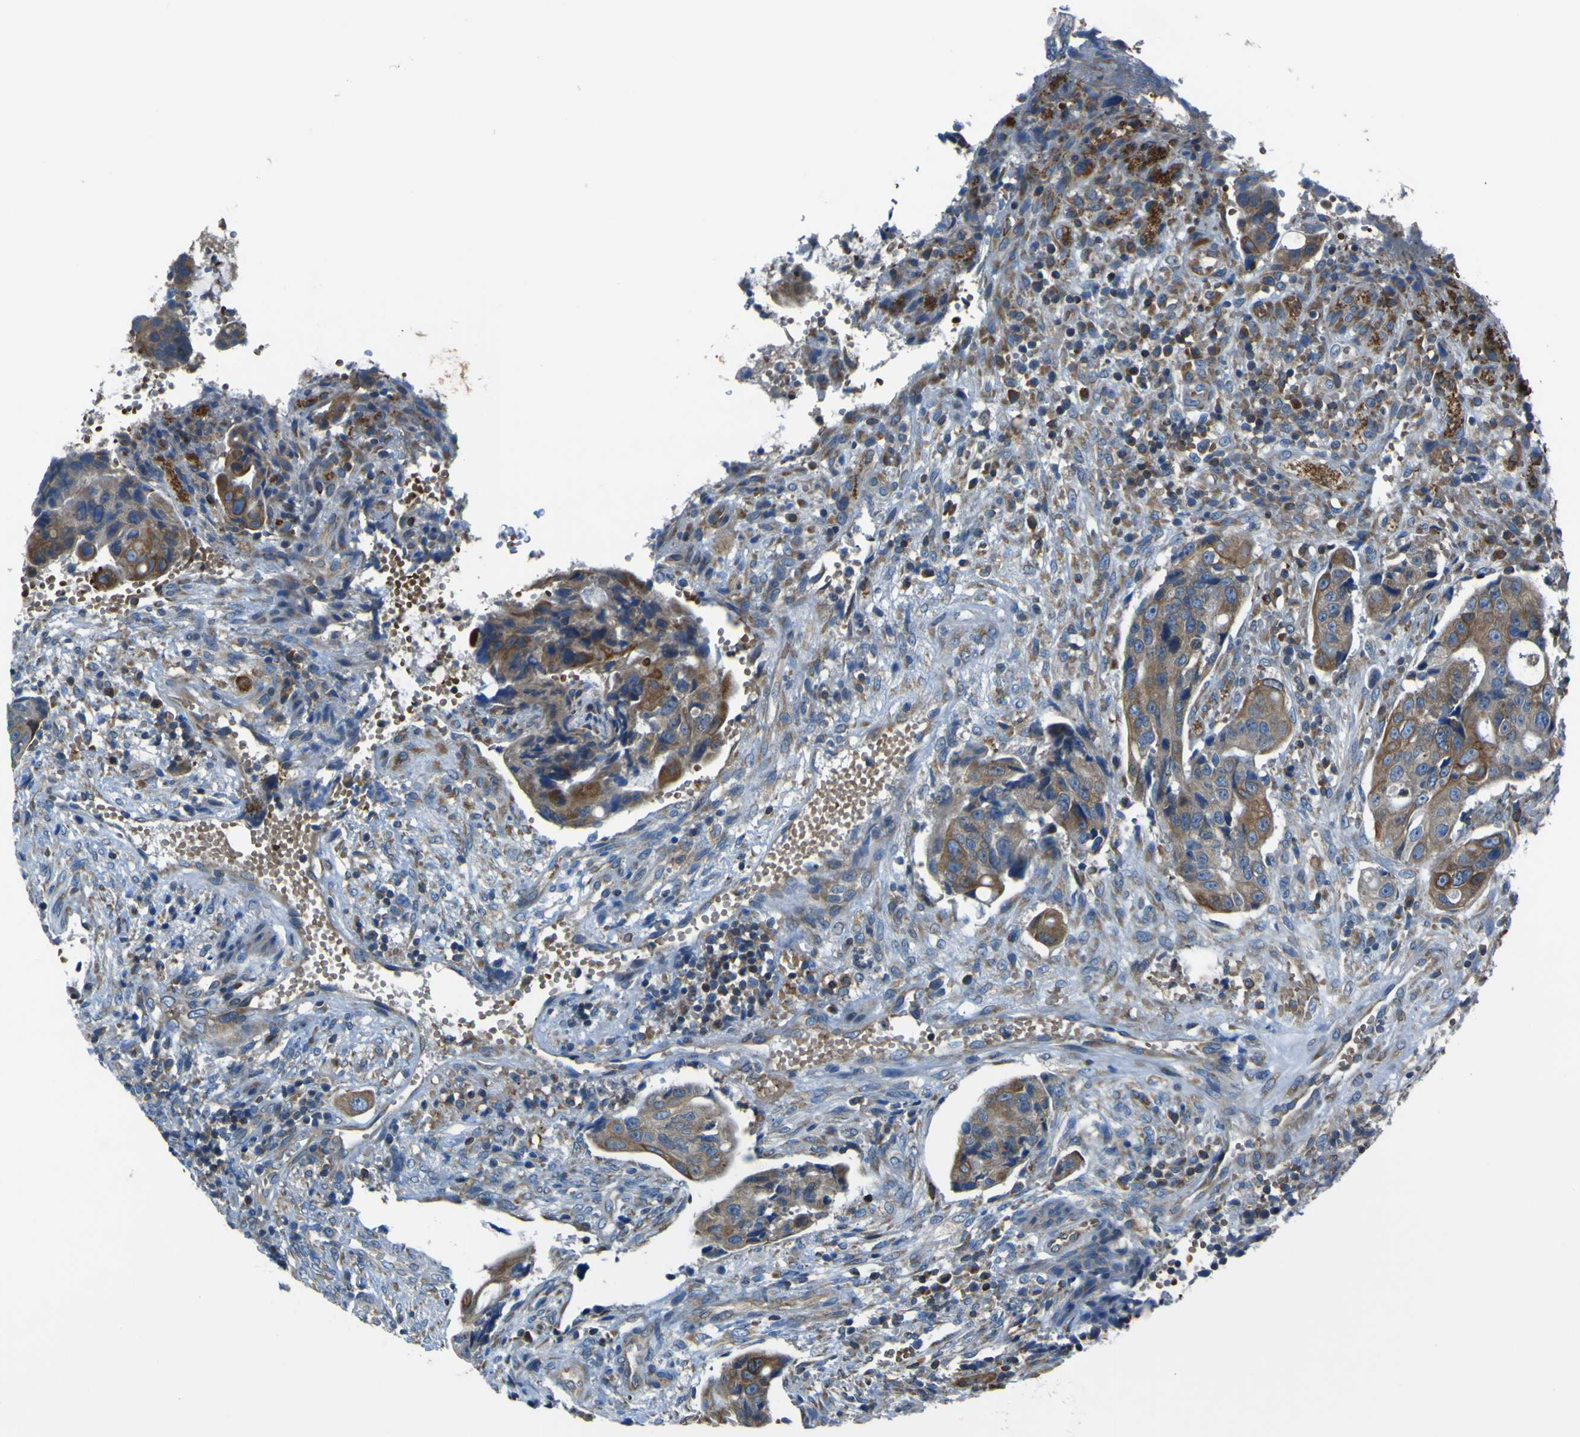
{"staining": {"intensity": "moderate", "quantity": ">75%", "location": "cytoplasmic/membranous"}, "tissue": "colorectal cancer", "cell_type": "Tumor cells", "image_type": "cancer", "snomed": [{"axis": "morphology", "description": "Adenocarcinoma, NOS"}, {"axis": "topography", "description": "Colon"}], "caption": "High-power microscopy captured an immunohistochemistry (IHC) histopathology image of colorectal cancer (adenocarcinoma), revealing moderate cytoplasmic/membranous positivity in about >75% of tumor cells.", "gene": "STIM1", "patient": {"sex": "female", "age": 57}}